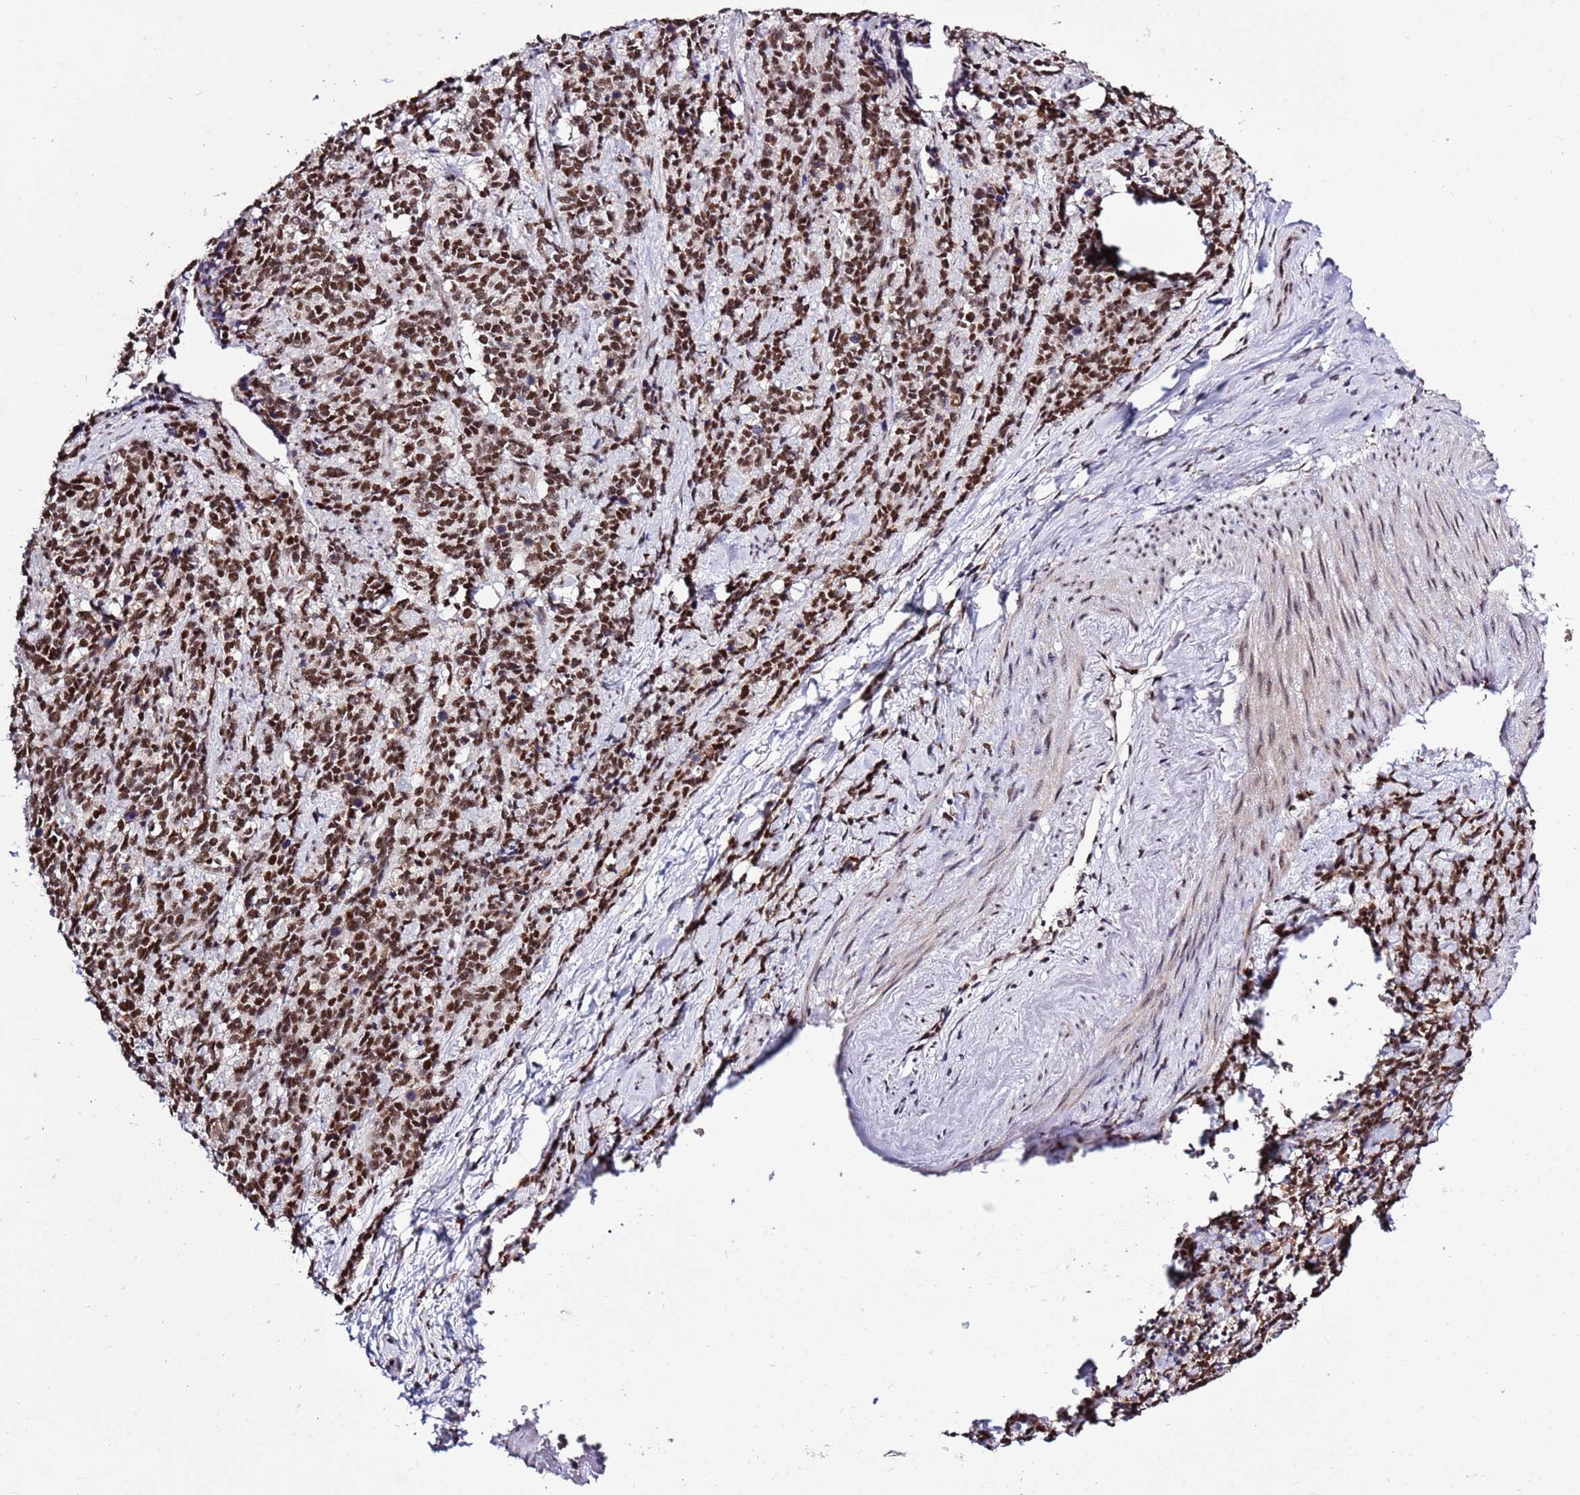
{"staining": {"intensity": "strong", "quantity": ">75%", "location": "nuclear"}, "tissue": "cervical cancer", "cell_type": "Tumor cells", "image_type": "cancer", "snomed": [{"axis": "morphology", "description": "Squamous cell carcinoma, NOS"}, {"axis": "topography", "description": "Cervix"}], "caption": "Protein expression analysis of cervical squamous cell carcinoma demonstrates strong nuclear positivity in approximately >75% of tumor cells.", "gene": "AKAP8L", "patient": {"sex": "female", "age": 60}}